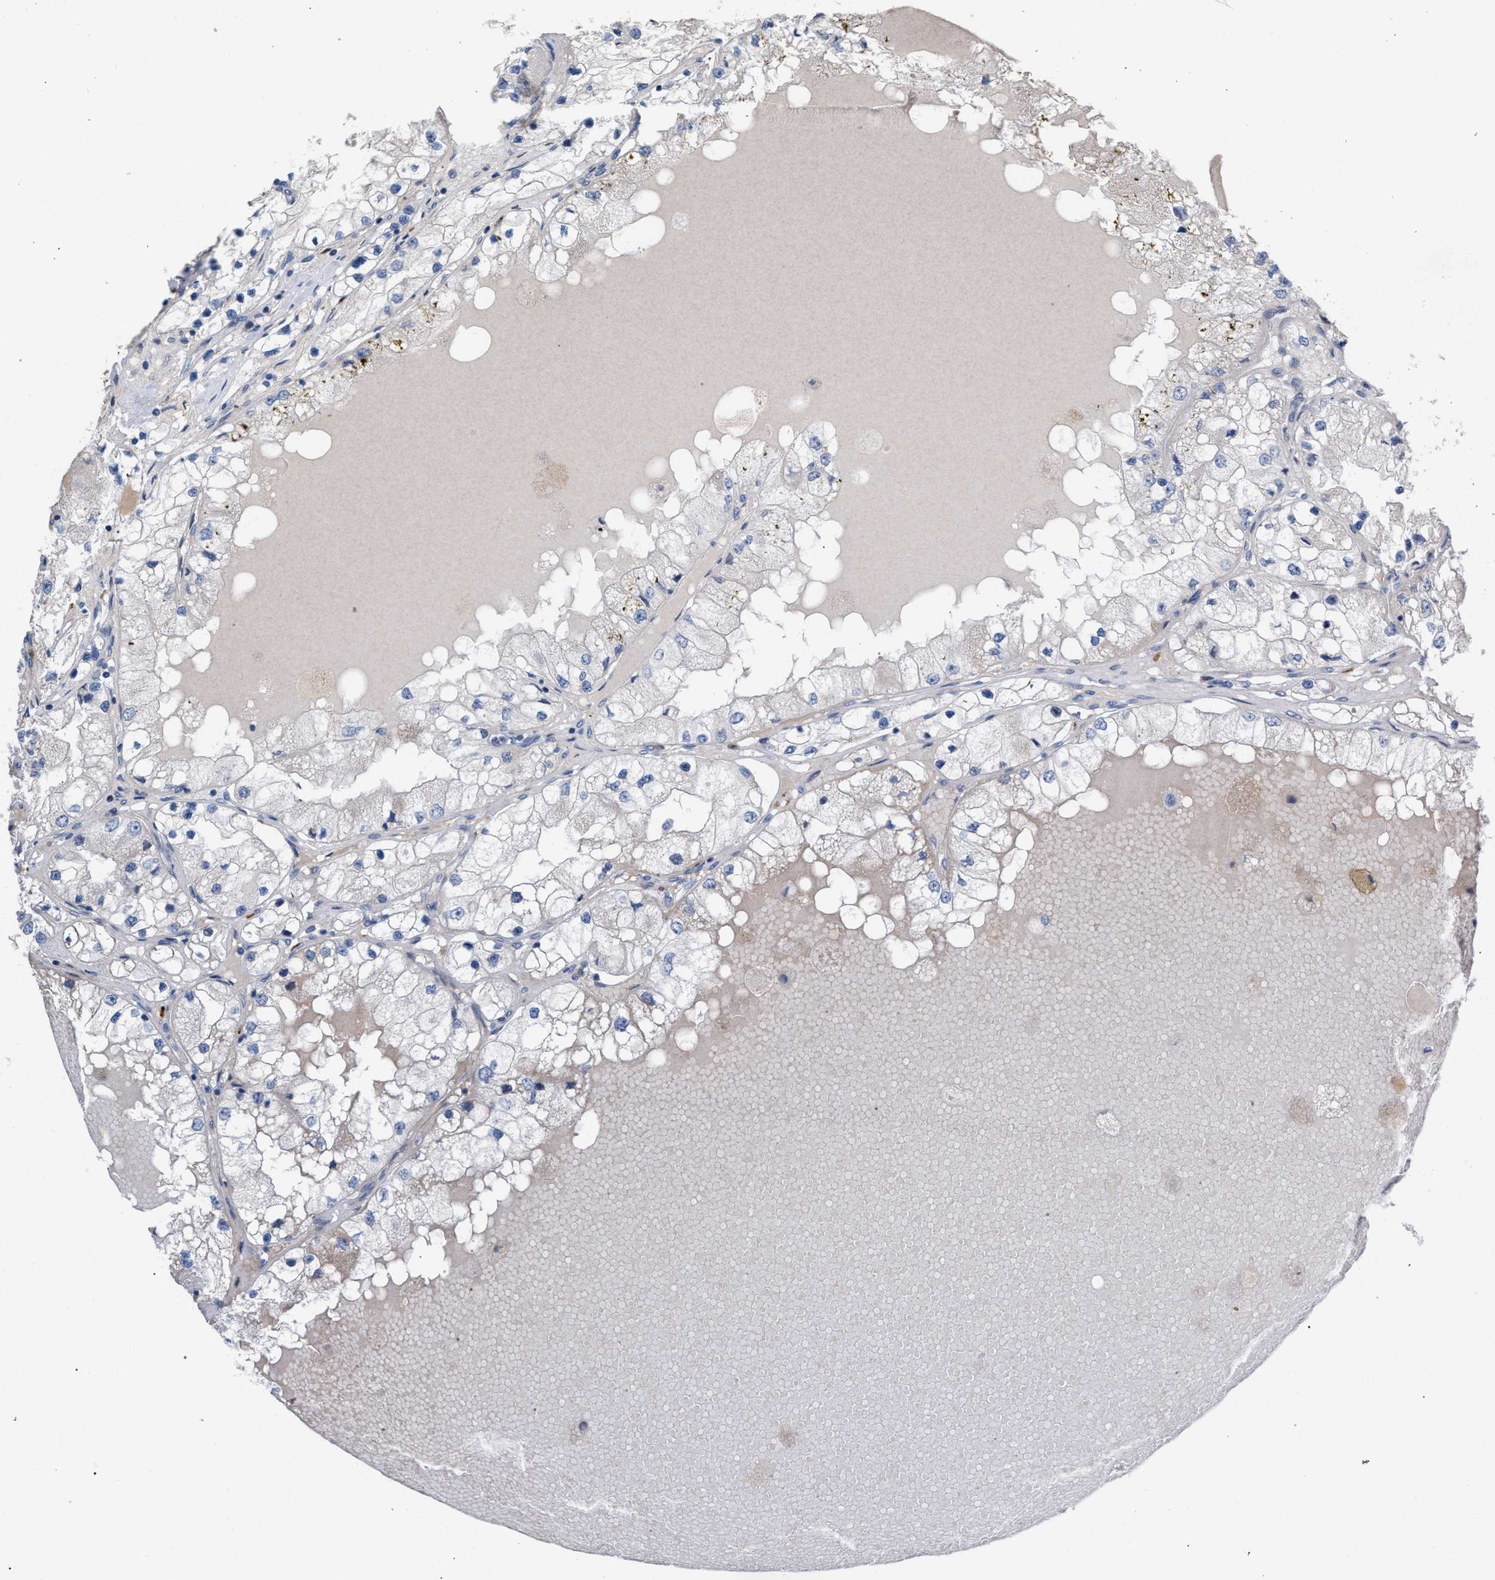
{"staining": {"intensity": "negative", "quantity": "none", "location": "none"}, "tissue": "renal cancer", "cell_type": "Tumor cells", "image_type": "cancer", "snomed": [{"axis": "morphology", "description": "Adenocarcinoma, NOS"}, {"axis": "topography", "description": "Kidney"}], "caption": "Renal cancer stained for a protein using IHC reveals no expression tumor cells.", "gene": "RNF135", "patient": {"sex": "male", "age": 68}}